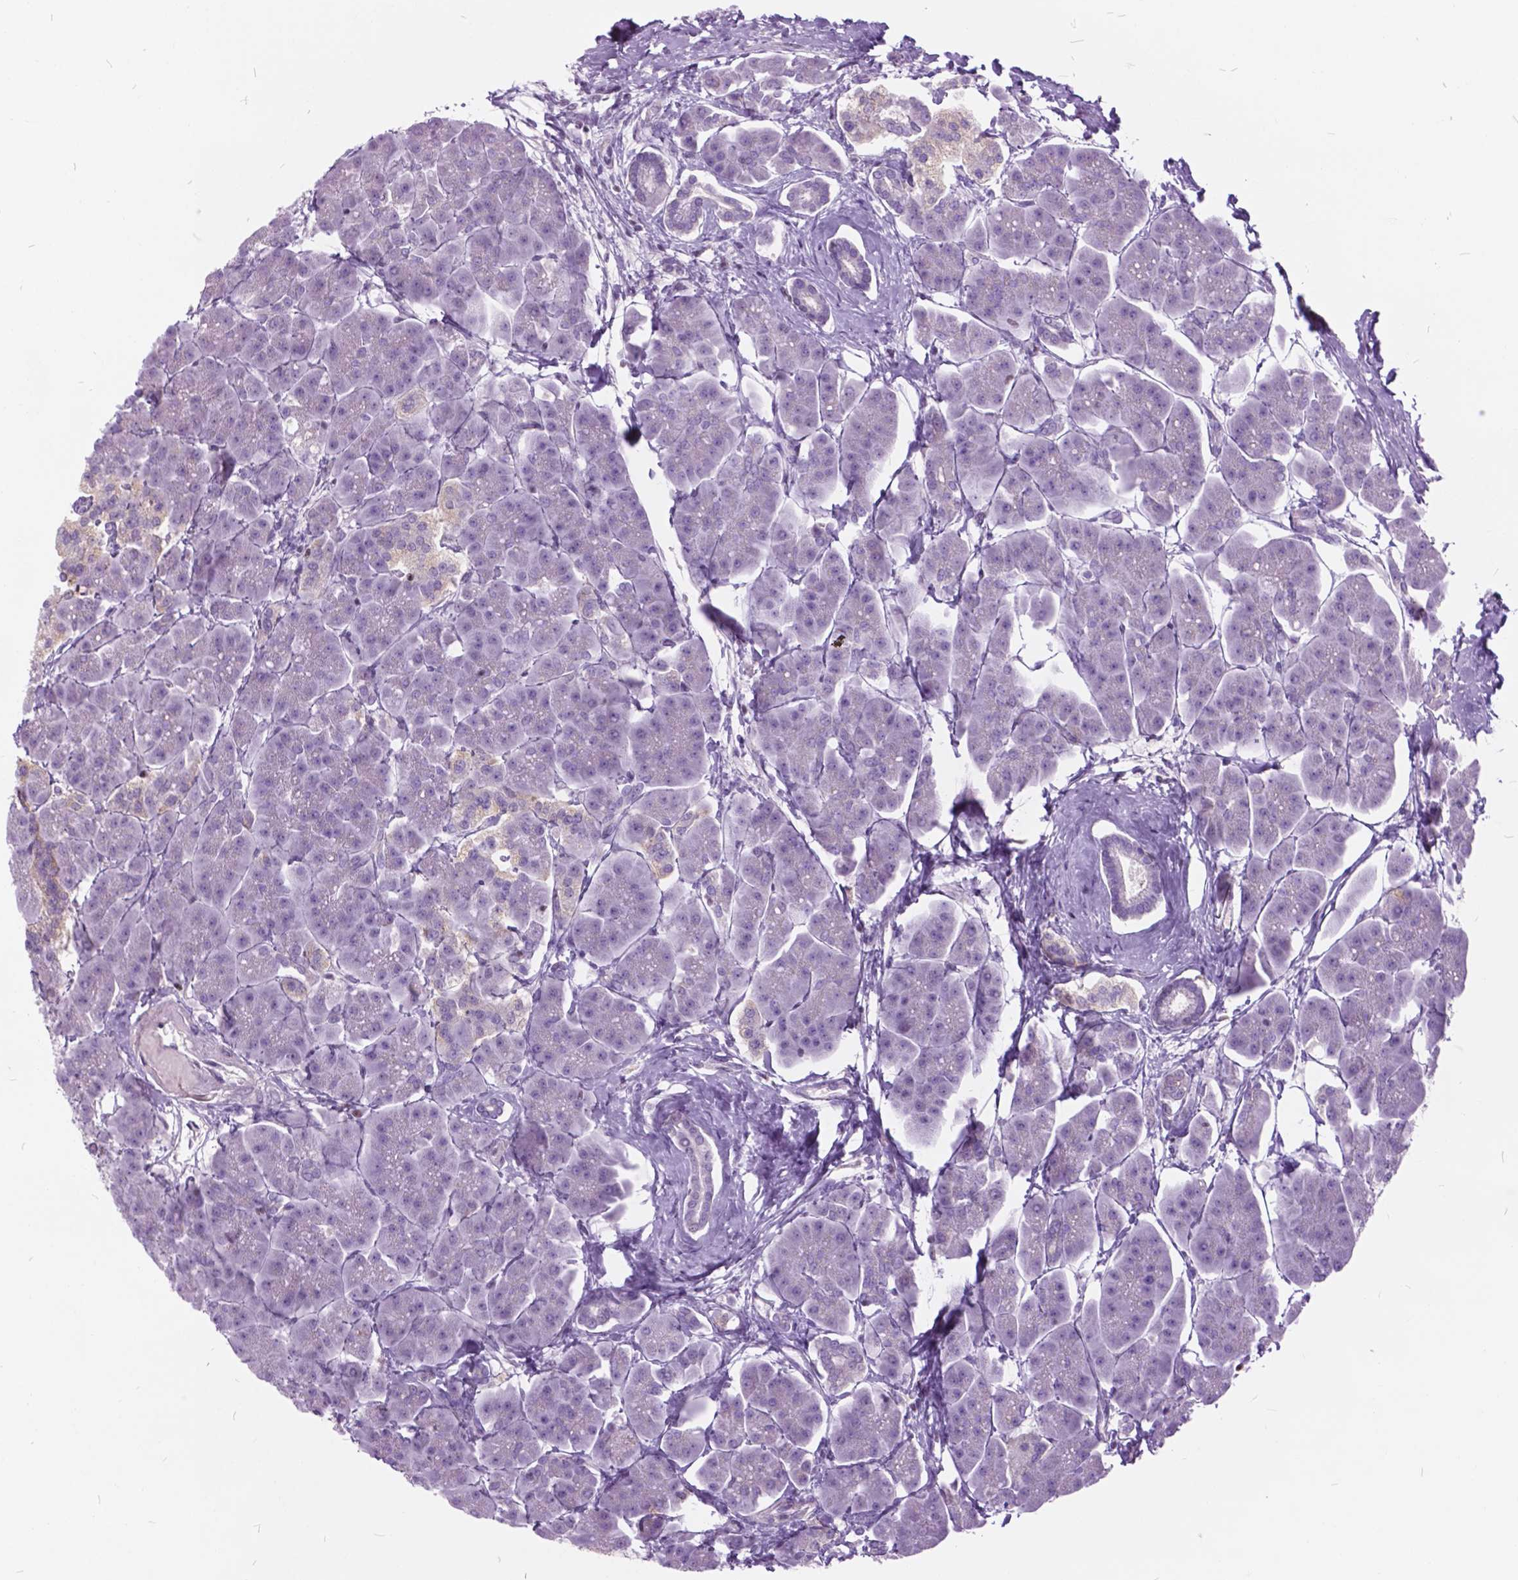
{"staining": {"intensity": "negative", "quantity": "none", "location": "none"}, "tissue": "pancreas", "cell_type": "Exocrine glandular cells", "image_type": "normal", "snomed": [{"axis": "morphology", "description": "Normal tissue, NOS"}, {"axis": "topography", "description": "Adipose tissue"}, {"axis": "topography", "description": "Pancreas"}, {"axis": "topography", "description": "Peripheral nerve tissue"}], "caption": "Immunohistochemistry (IHC) histopathology image of normal pancreas stained for a protein (brown), which reveals no expression in exocrine glandular cells. (DAB immunohistochemistry visualized using brightfield microscopy, high magnification).", "gene": "SP140", "patient": {"sex": "female", "age": 58}}